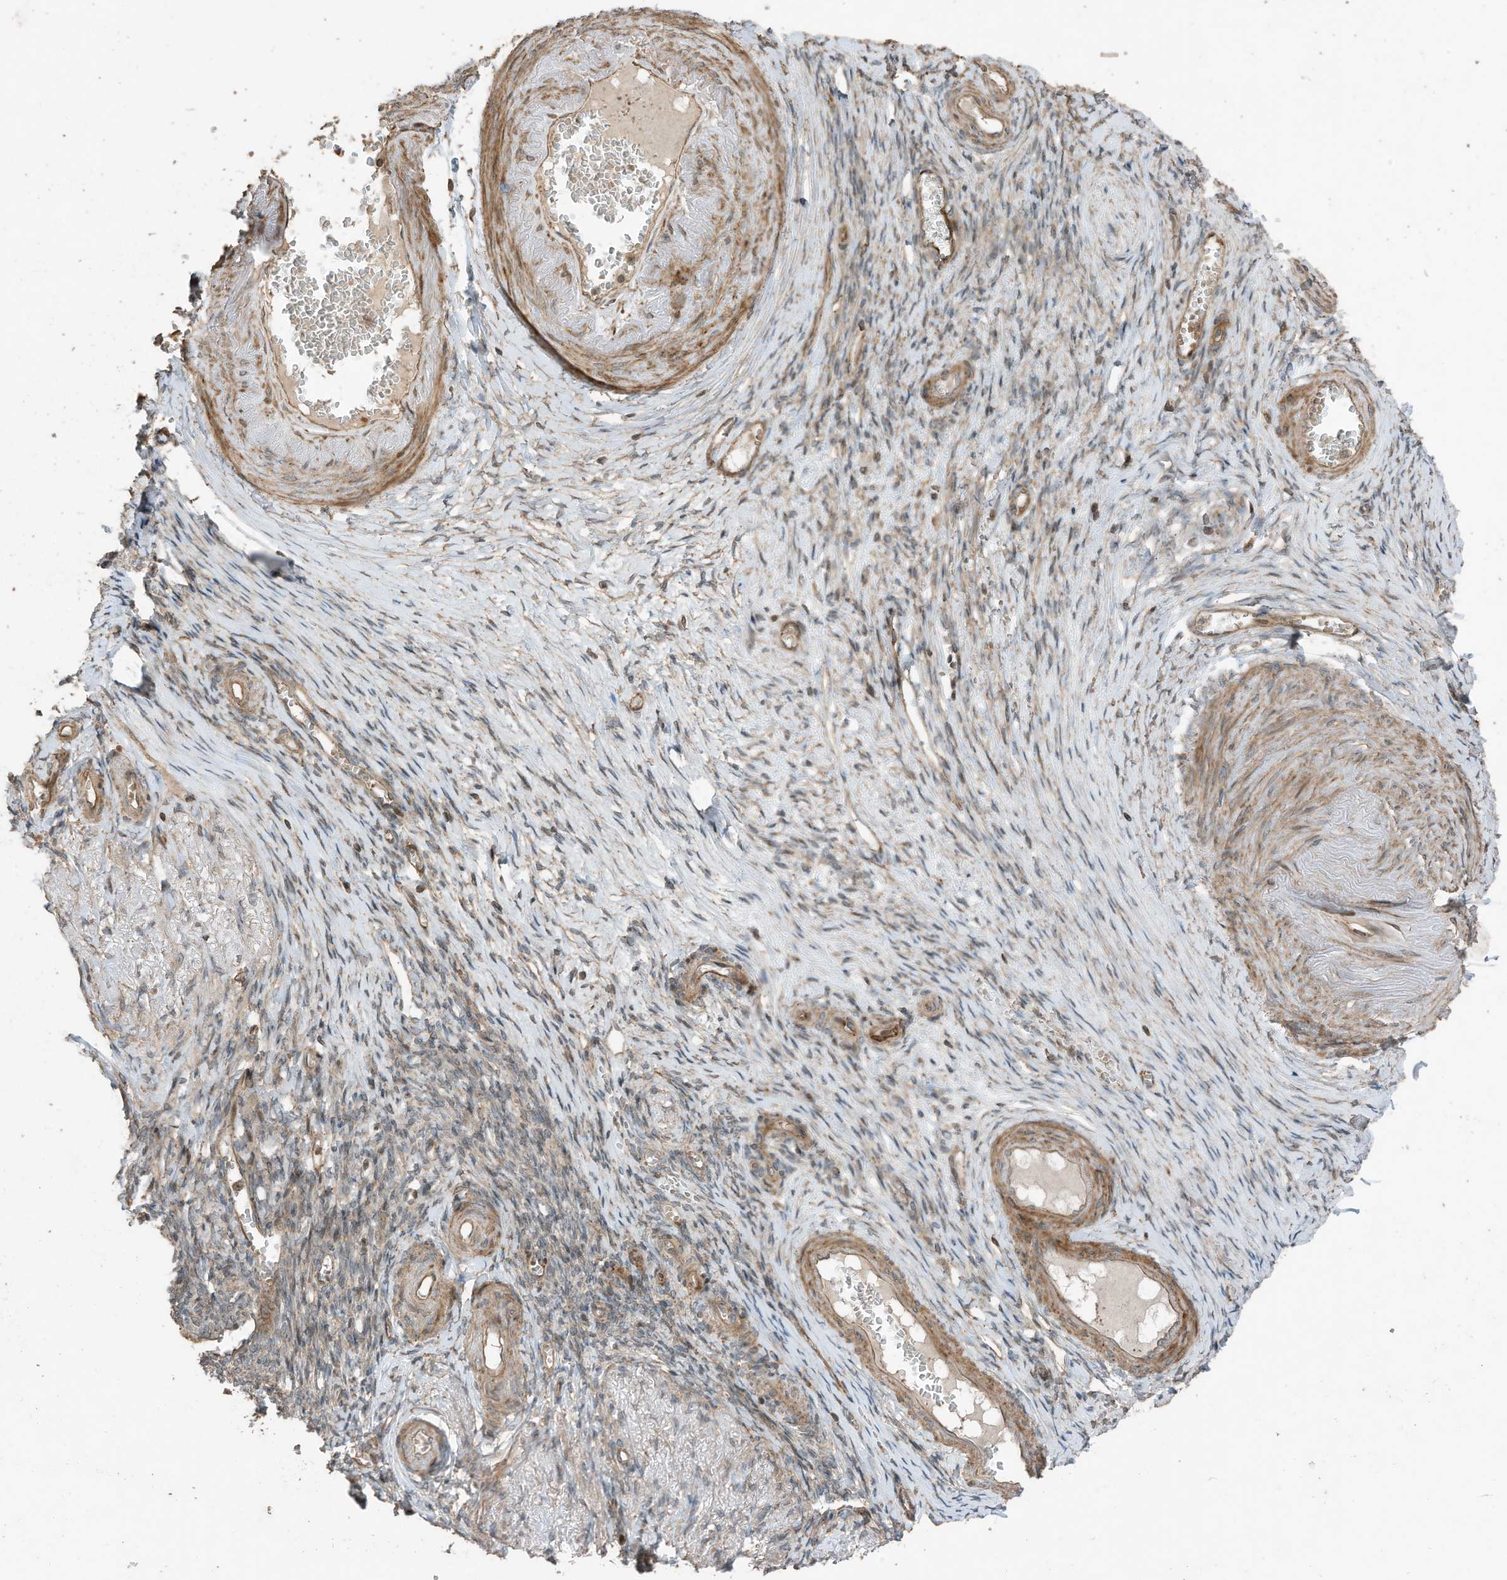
{"staining": {"intensity": "moderate", "quantity": ">75%", "location": "cytoplasmic/membranous"}, "tissue": "adipose tissue", "cell_type": "Adipocytes", "image_type": "normal", "snomed": [{"axis": "morphology", "description": "Normal tissue, NOS"}, {"axis": "topography", "description": "Vascular tissue"}, {"axis": "topography", "description": "Fallopian tube"}, {"axis": "topography", "description": "Ovary"}], "caption": "IHC (DAB (3,3'-diaminobenzidine)) staining of benign human adipose tissue exhibits moderate cytoplasmic/membranous protein expression in about >75% of adipocytes. The staining was performed using DAB, with brown indicating positive protein expression. Nuclei are stained blue with hematoxylin.", "gene": "ZNF653", "patient": {"sex": "female", "age": 67}}